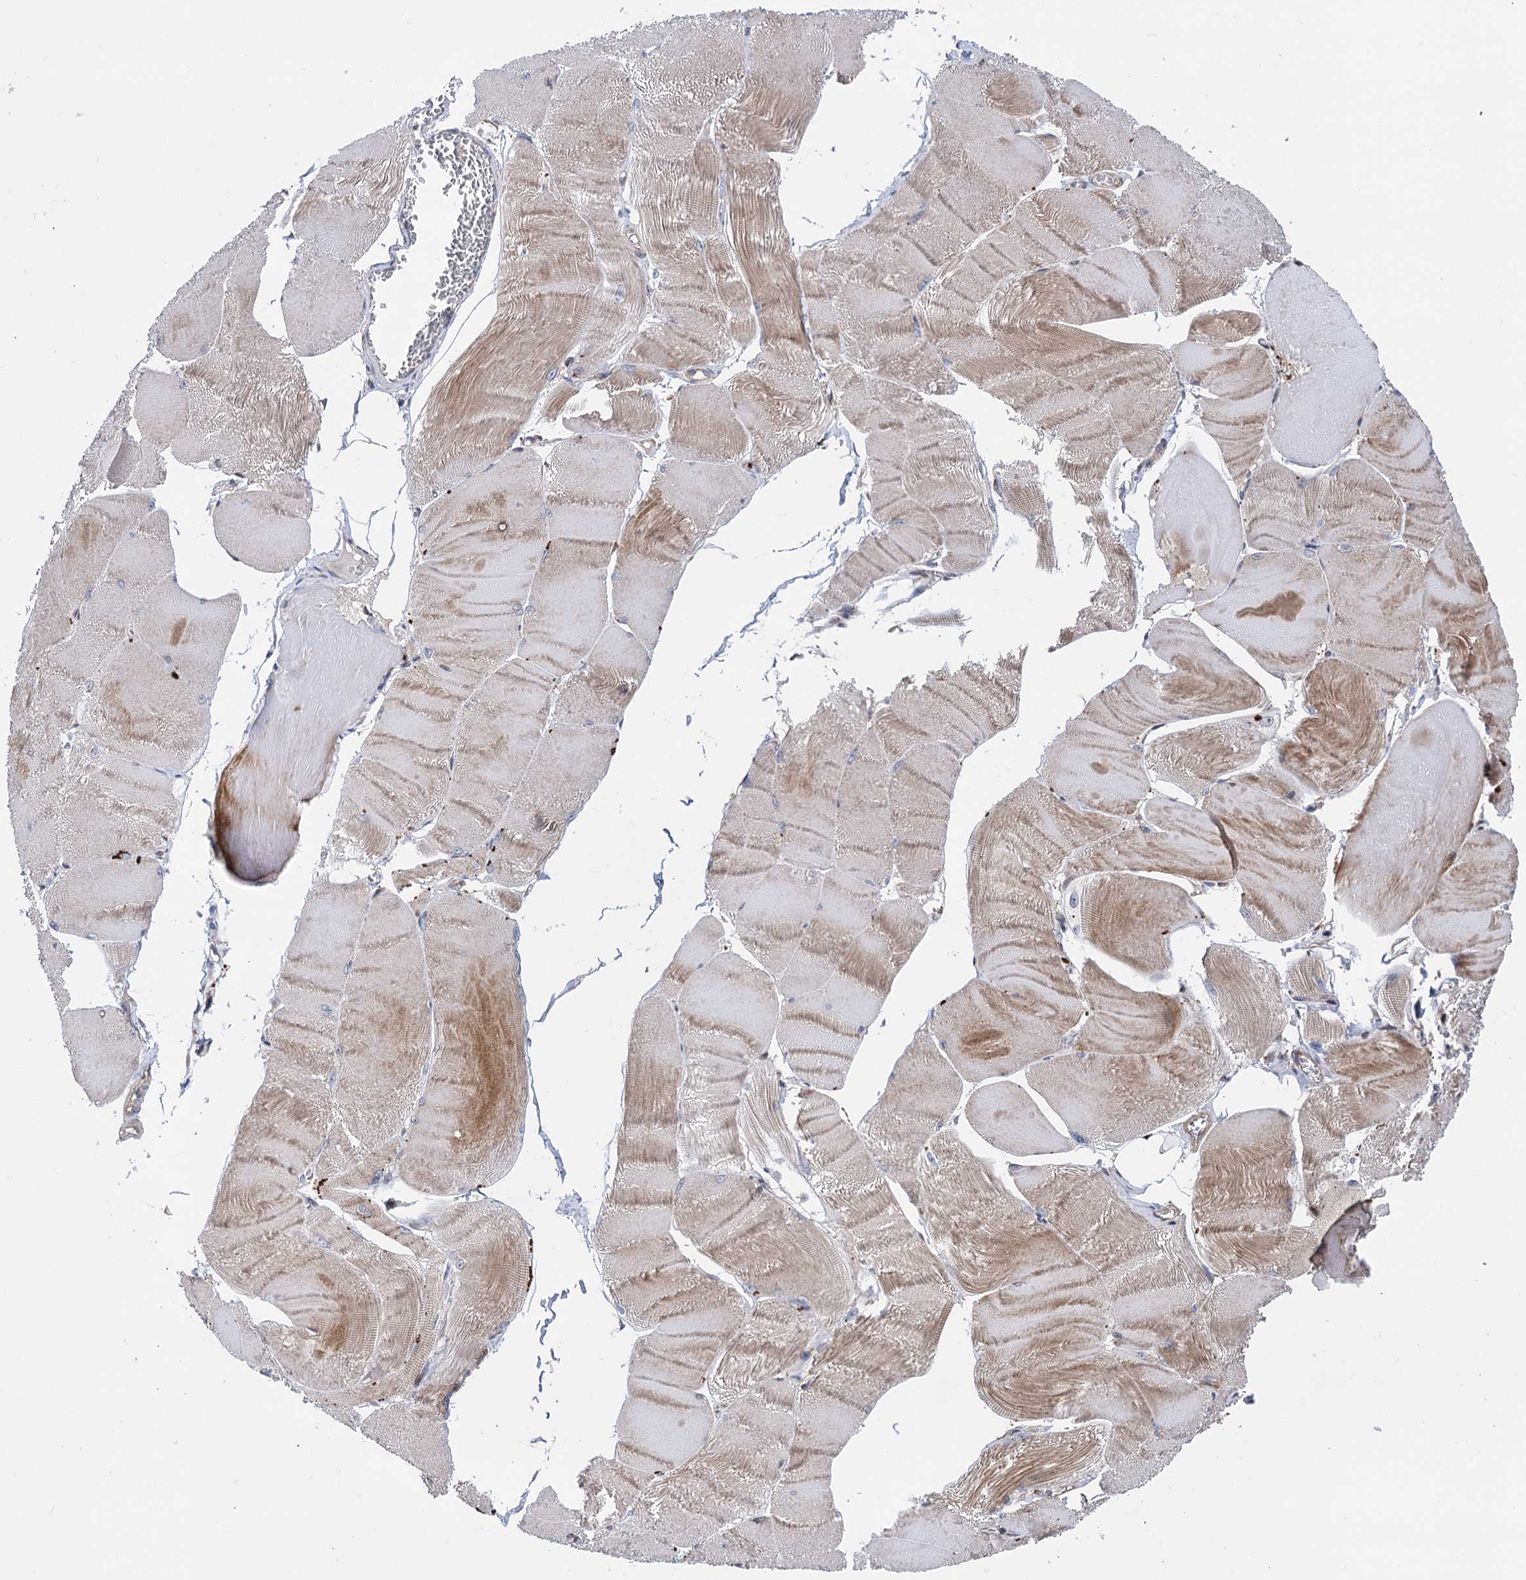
{"staining": {"intensity": "moderate", "quantity": "<25%", "location": "cytoplasmic/membranous"}, "tissue": "skeletal muscle", "cell_type": "Myocytes", "image_type": "normal", "snomed": [{"axis": "morphology", "description": "Normal tissue, NOS"}, {"axis": "morphology", "description": "Basal cell carcinoma"}, {"axis": "topography", "description": "Skeletal muscle"}], "caption": "Protein expression analysis of benign skeletal muscle demonstrates moderate cytoplasmic/membranous staining in approximately <25% of myocytes. Using DAB (brown) and hematoxylin (blue) stains, captured at high magnification using brightfield microscopy.", "gene": "UBR1", "patient": {"sex": "female", "age": 64}}